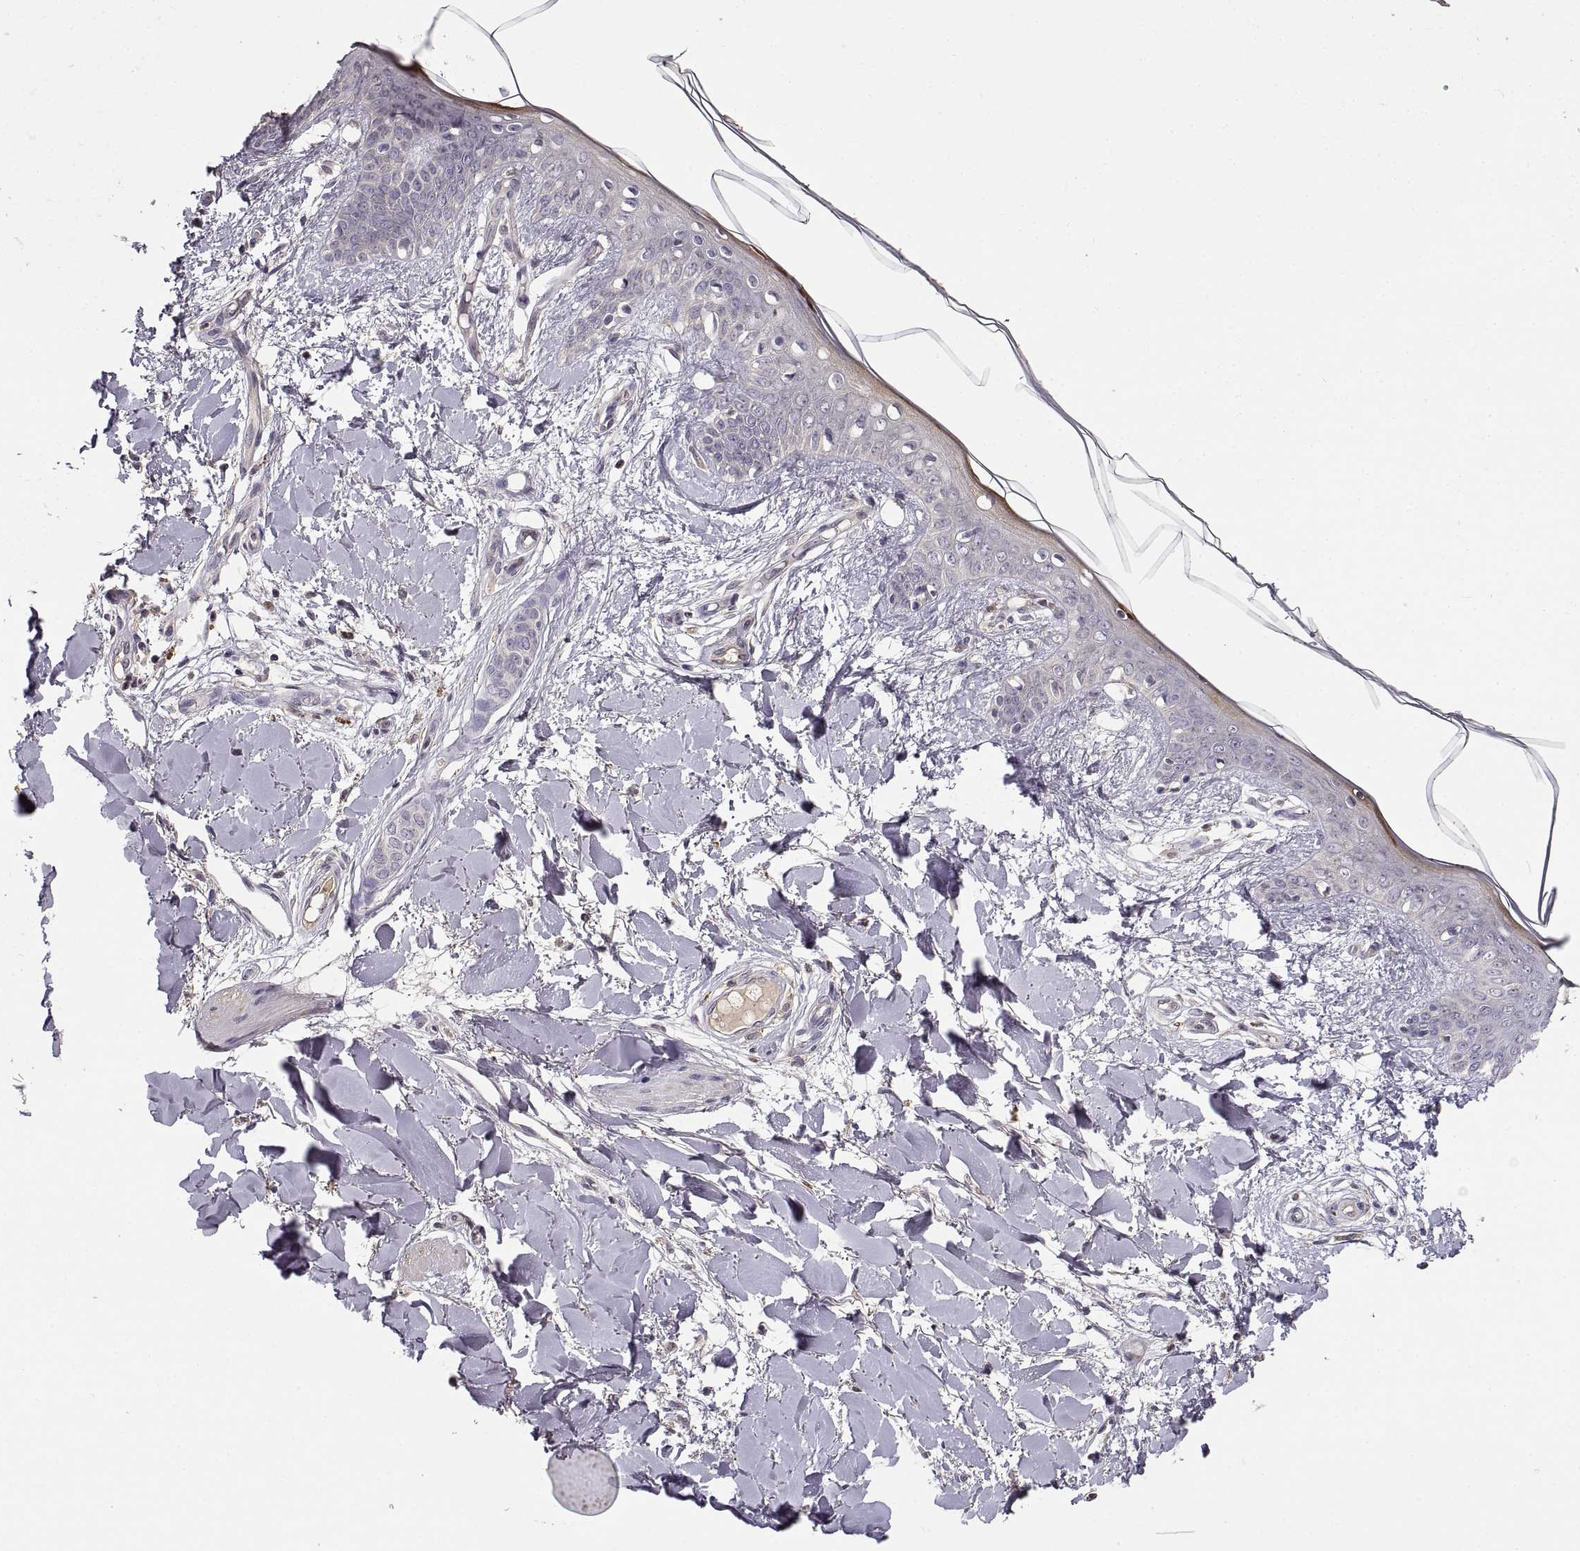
{"staining": {"intensity": "negative", "quantity": "none", "location": "none"}, "tissue": "skin", "cell_type": "Fibroblasts", "image_type": "normal", "snomed": [{"axis": "morphology", "description": "Normal tissue, NOS"}, {"axis": "topography", "description": "Skin"}], "caption": "IHC of unremarkable skin exhibits no positivity in fibroblasts. (Brightfield microscopy of DAB (3,3'-diaminobenzidine) immunohistochemistry at high magnification).", "gene": "NMNAT2", "patient": {"sex": "female", "age": 34}}